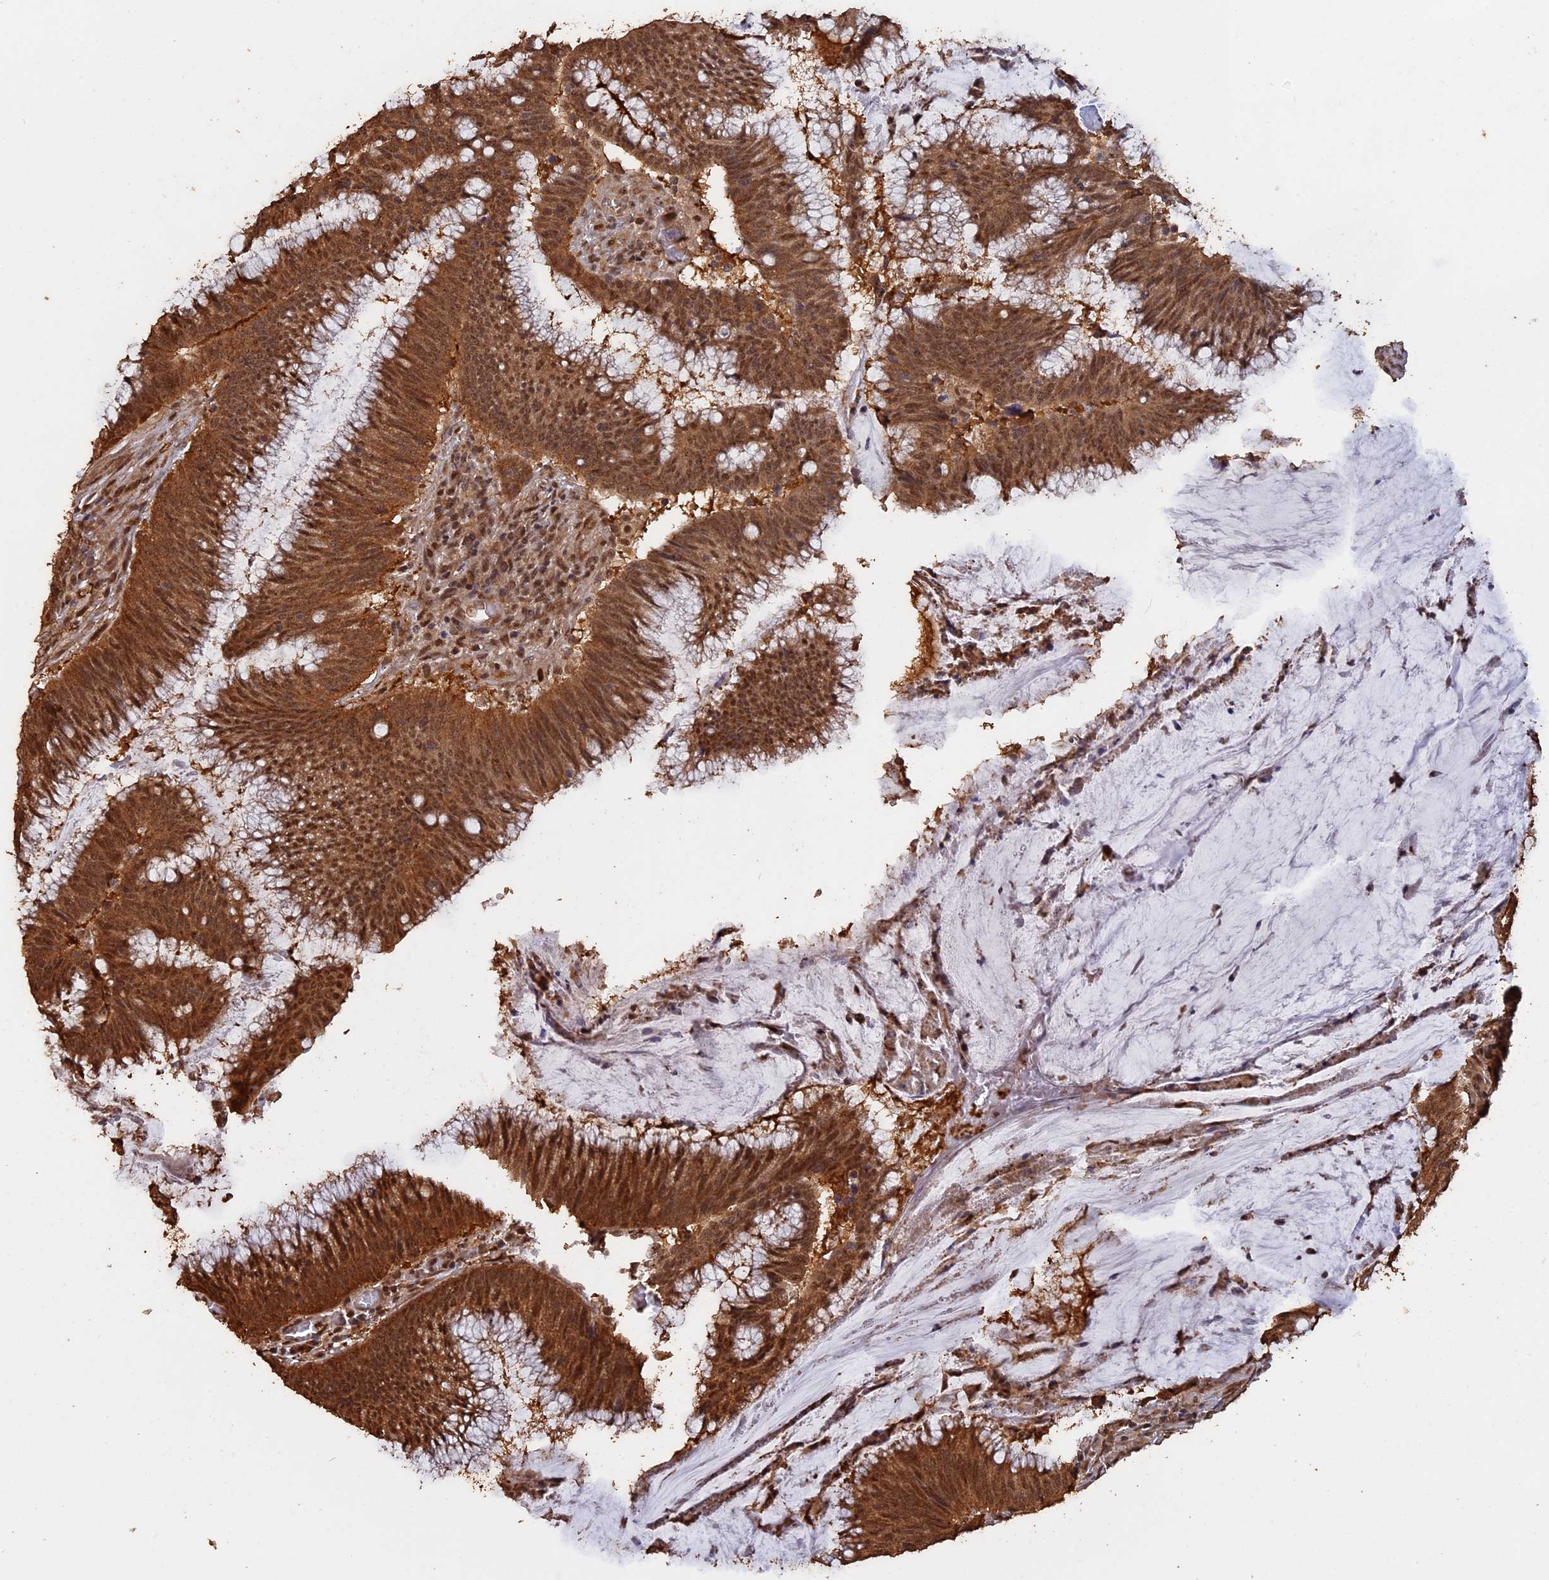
{"staining": {"intensity": "strong", "quantity": ">75%", "location": "cytoplasmic/membranous,nuclear"}, "tissue": "colorectal cancer", "cell_type": "Tumor cells", "image_type": "cancer", "snomed": [{"axis": "morphology", "description": "Adenocarcinoma, NOS"}, {"axis": "topography", "description": "Rectum"}], "caption": "A high-resolution image shows immunohistochemistry staining of colorectal cancer (adenocarcinoma), which reveals strong cytoplasmic/membranous and nuclear positivity in about >75% of tumor cells.", "gene": "PSMC6", "patient": {"sex": "female", "age": 77}}